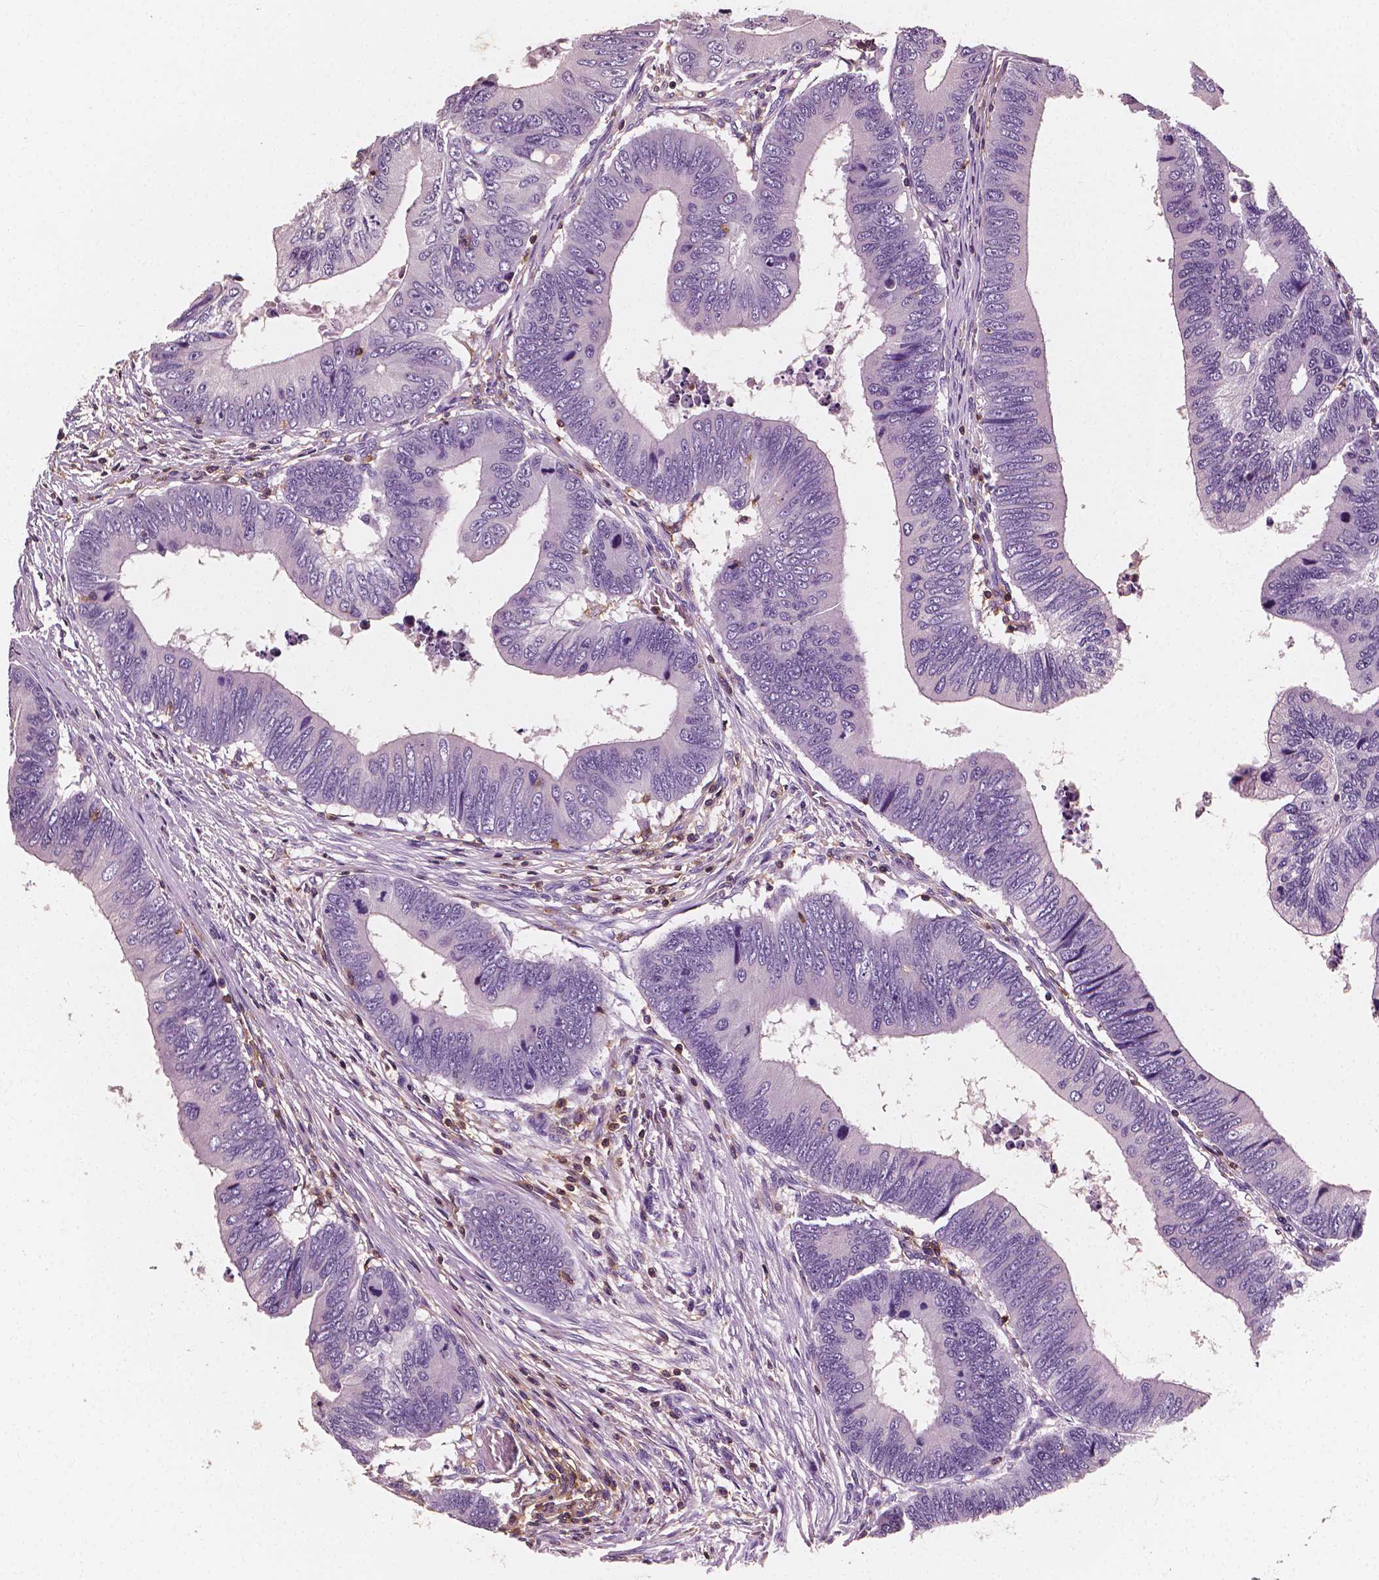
{"staining": {"intensity": "negative", "quantity": "none", "location": "none"}, "tissue": "colorectal cancer", "cell_type": "Tumor cells", "image_type": "cancer", "snomed": [{"axis": "morphology", "description": "Adenocarcinoma, NOS"}, {"axis": "topography", "description": "Colon"}], "caption": "IHC of human colorectal cancer exhibits no staining in tumor cells.", "gene": "PTPRC", "patient": {"sex": "male", "age": 53}}